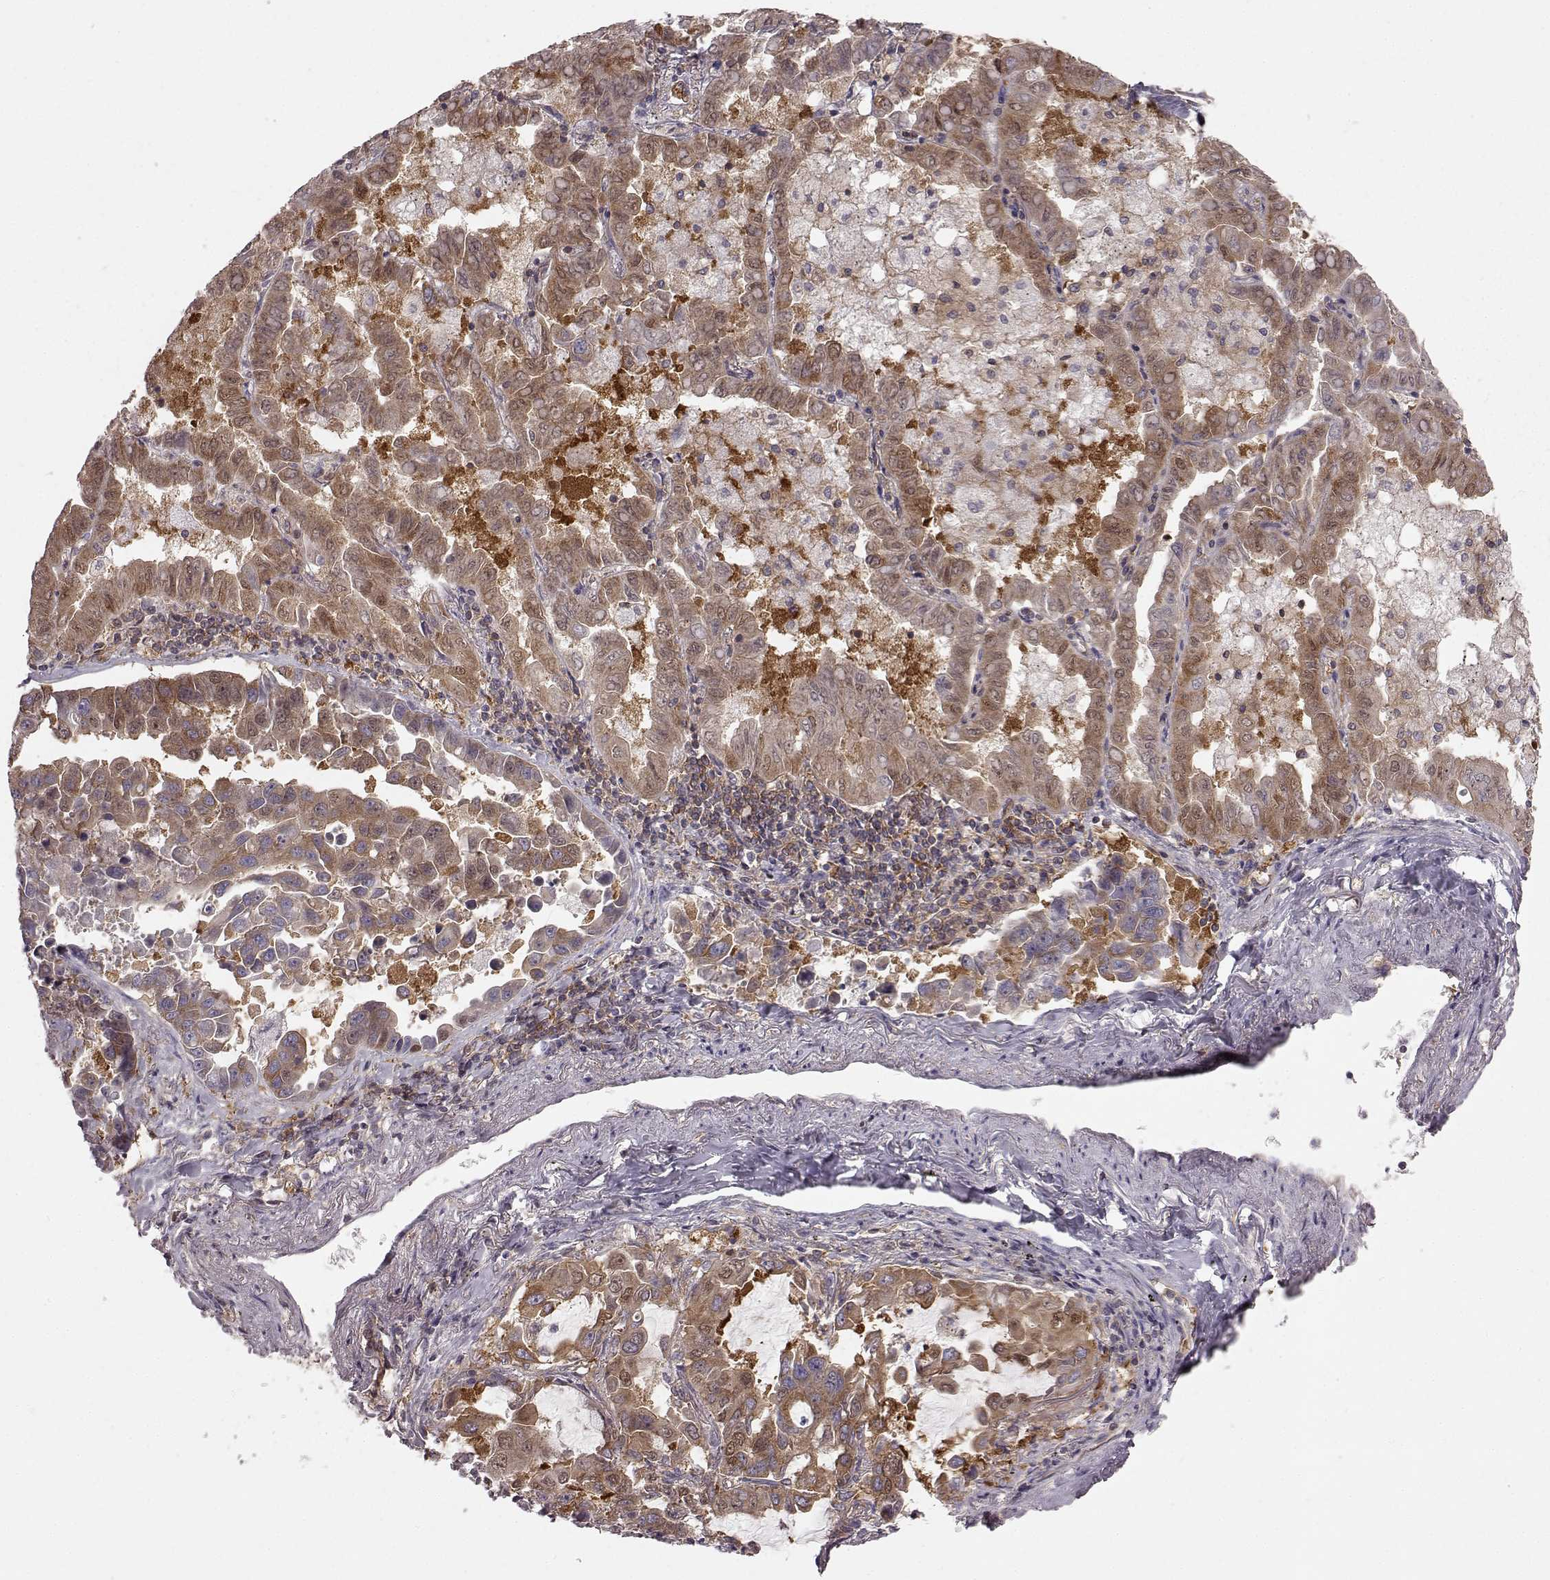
{"staining": {"intensity": "strong", "quantity": "25%-75%", "location": "cytoplasmic/membranous"}, "tissue": "lung cancer", "cell_type": "Tumor cells", "image_type": "cancer", "snomed": [{"axis": "morphology", "description": "Adenocarcinoma, NOS"}, {"axis": "topography", "description": "Lung"}], "caption": "This micrograph displays immunohistochemistry staining of human adenocarcinoma (lung), with high strong cytoplasmic/membranous positivity in approximately 25%-75% of tumor cells.", "gene": "RABGAP1", "patient": {"sex": "male", "age": 64}}